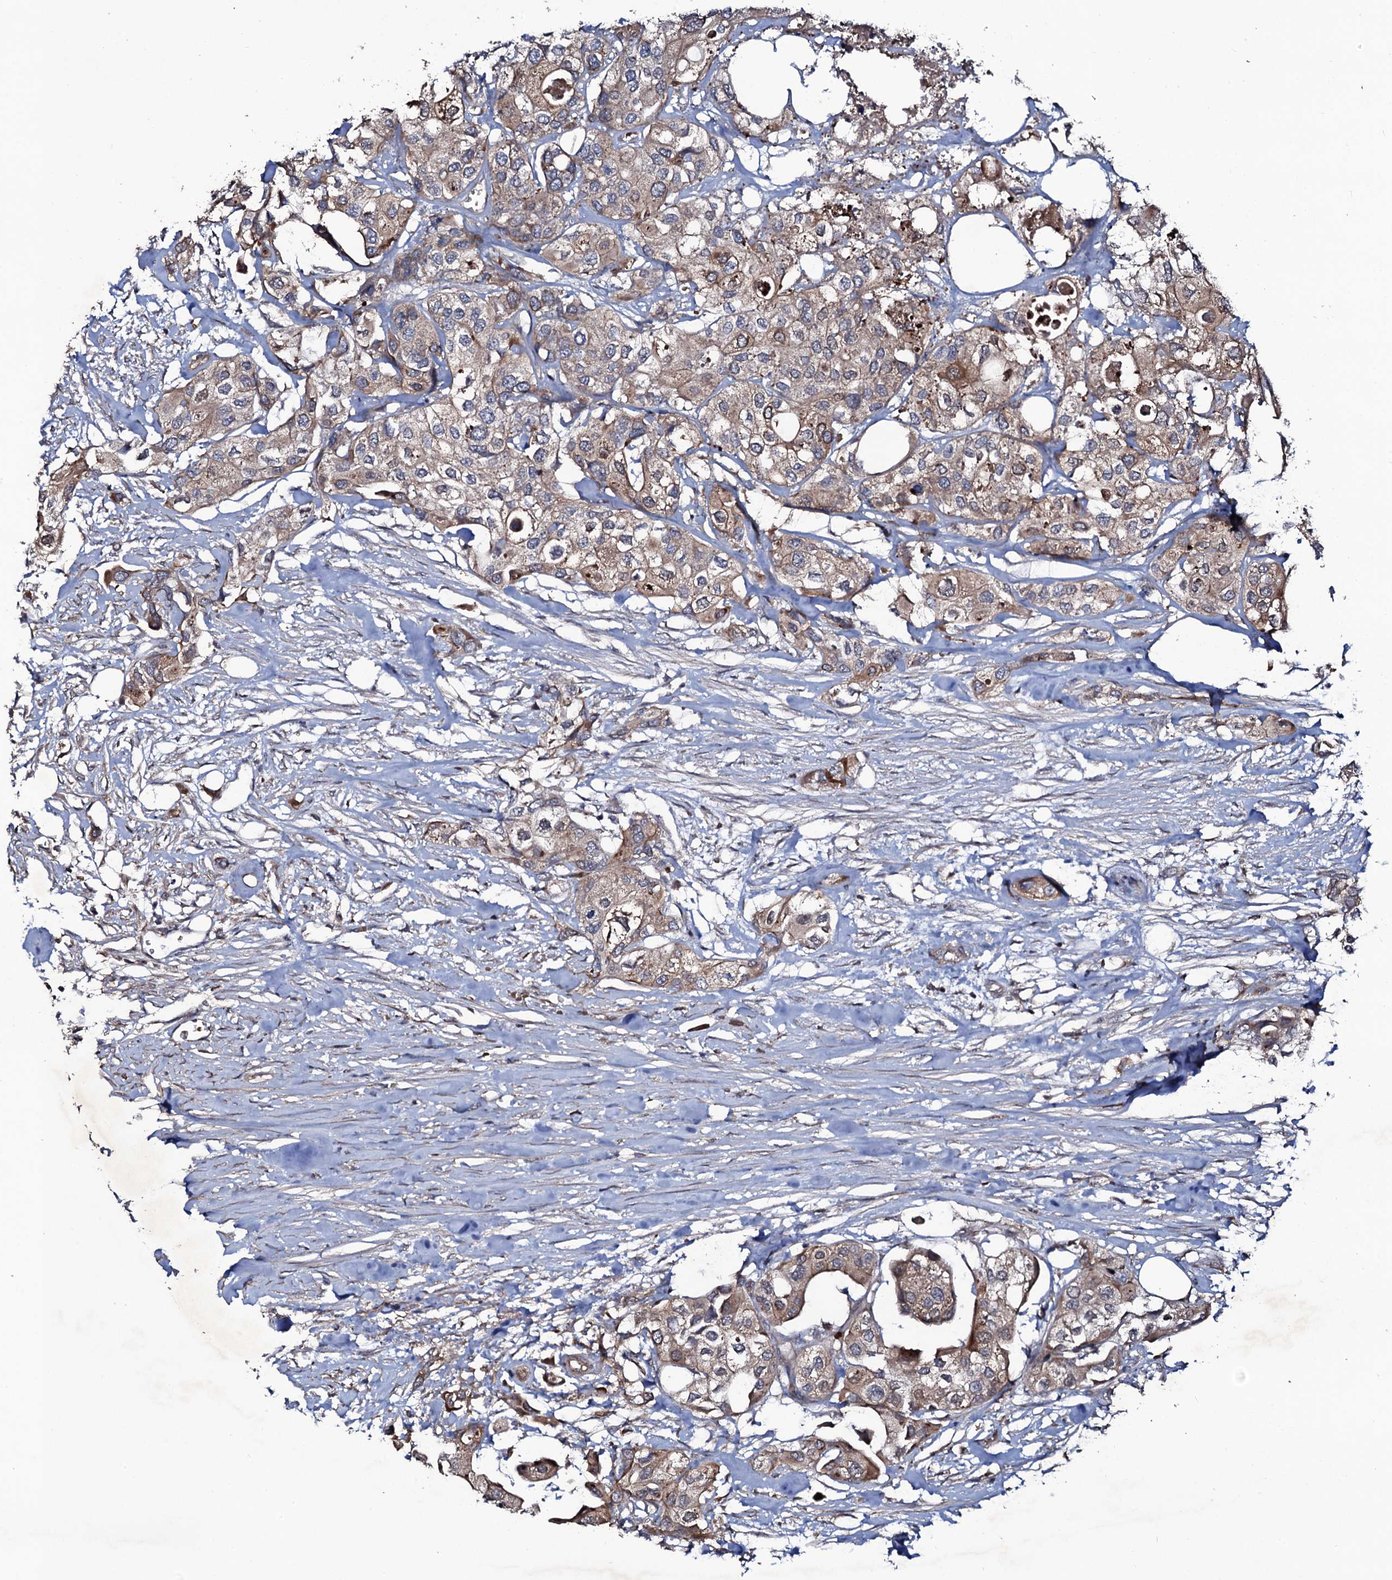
{"staining": {"intensity": "weak", "quantity": "25%-75%", "location": "cytoplasmic/membranous"}, "tissue": "urothelial cancer", "cell_type": "Tumor cells", "image_type": "cancer", "snomed": [{"axis": "morphology", "description": "Urothelial carcinoma, High grade"}, {"axis": "topography", "description": "Urinary bladder"}], "caption": "Protein expression analysis of human urothelial cancer reveals weak cytoplasmic/membranous staining in about 25%-75% of tumor cells.", "gene": "COG6", "patient": {"sex": "male", "age": 64}}